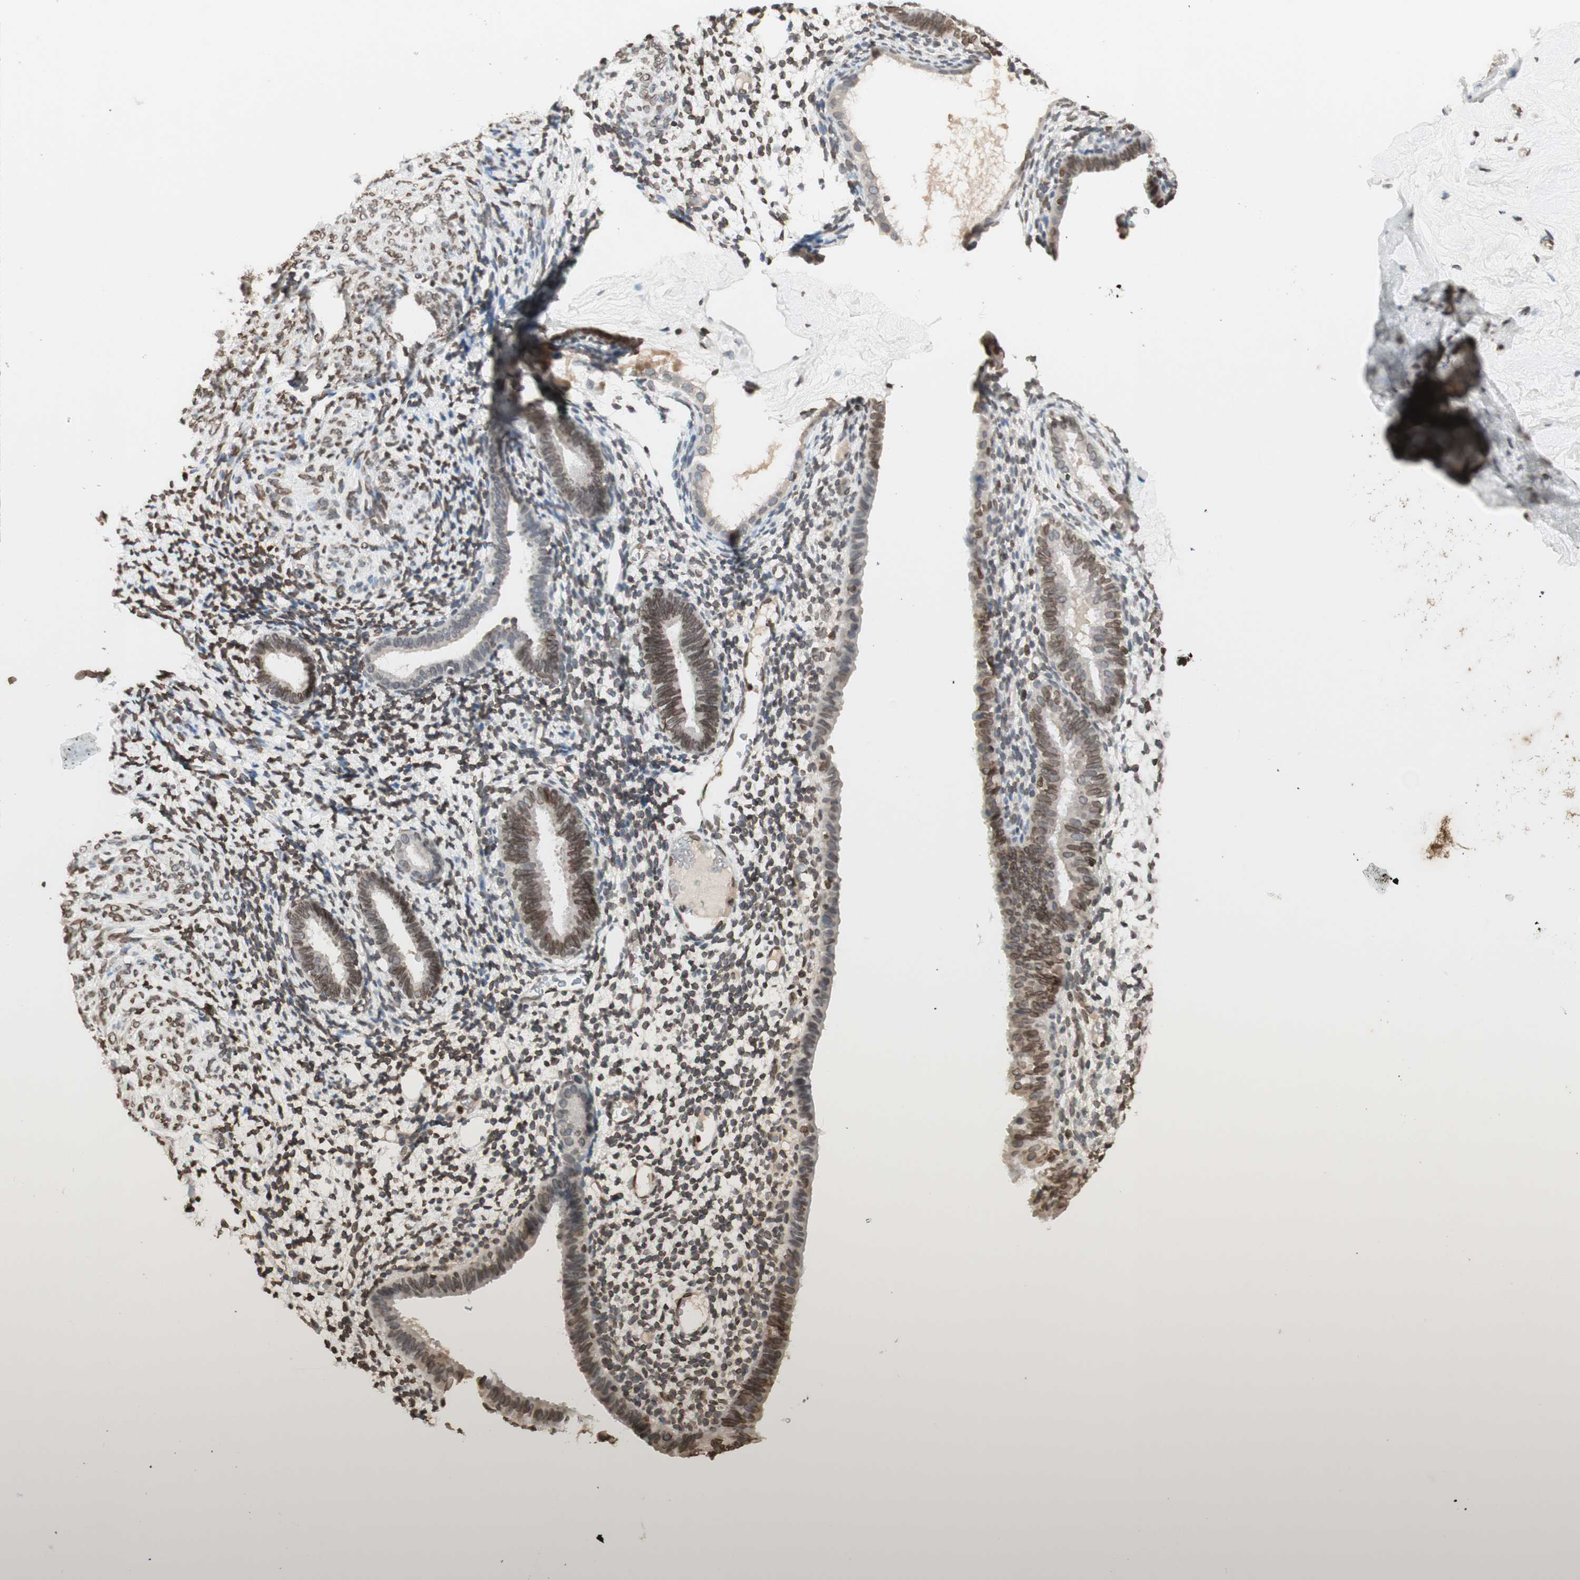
{"staining": {"intensity": "moderate", "quantity": "25%-75%", "location": "cytoplasmic/membranous,nuclear"}, "tissue": "endometrium", "cell_type": "Cells in endometrial stroma", "image_type": "normal", "snomed": [{"axis": "morphology", "description": "Normal tissue, NOS"}, {"axis": "topography", "description": "Endometrium"}], "caption": "Approximately 25%-75% of cells in endometrial stroma in unremarkable endometrium display moderate cytoplasmic/membranous,nuclear protein staining as visualized by brown immunohistochemical staining.", "gene": "TMPO", "patient": {"sex": "female", "age": 61}}